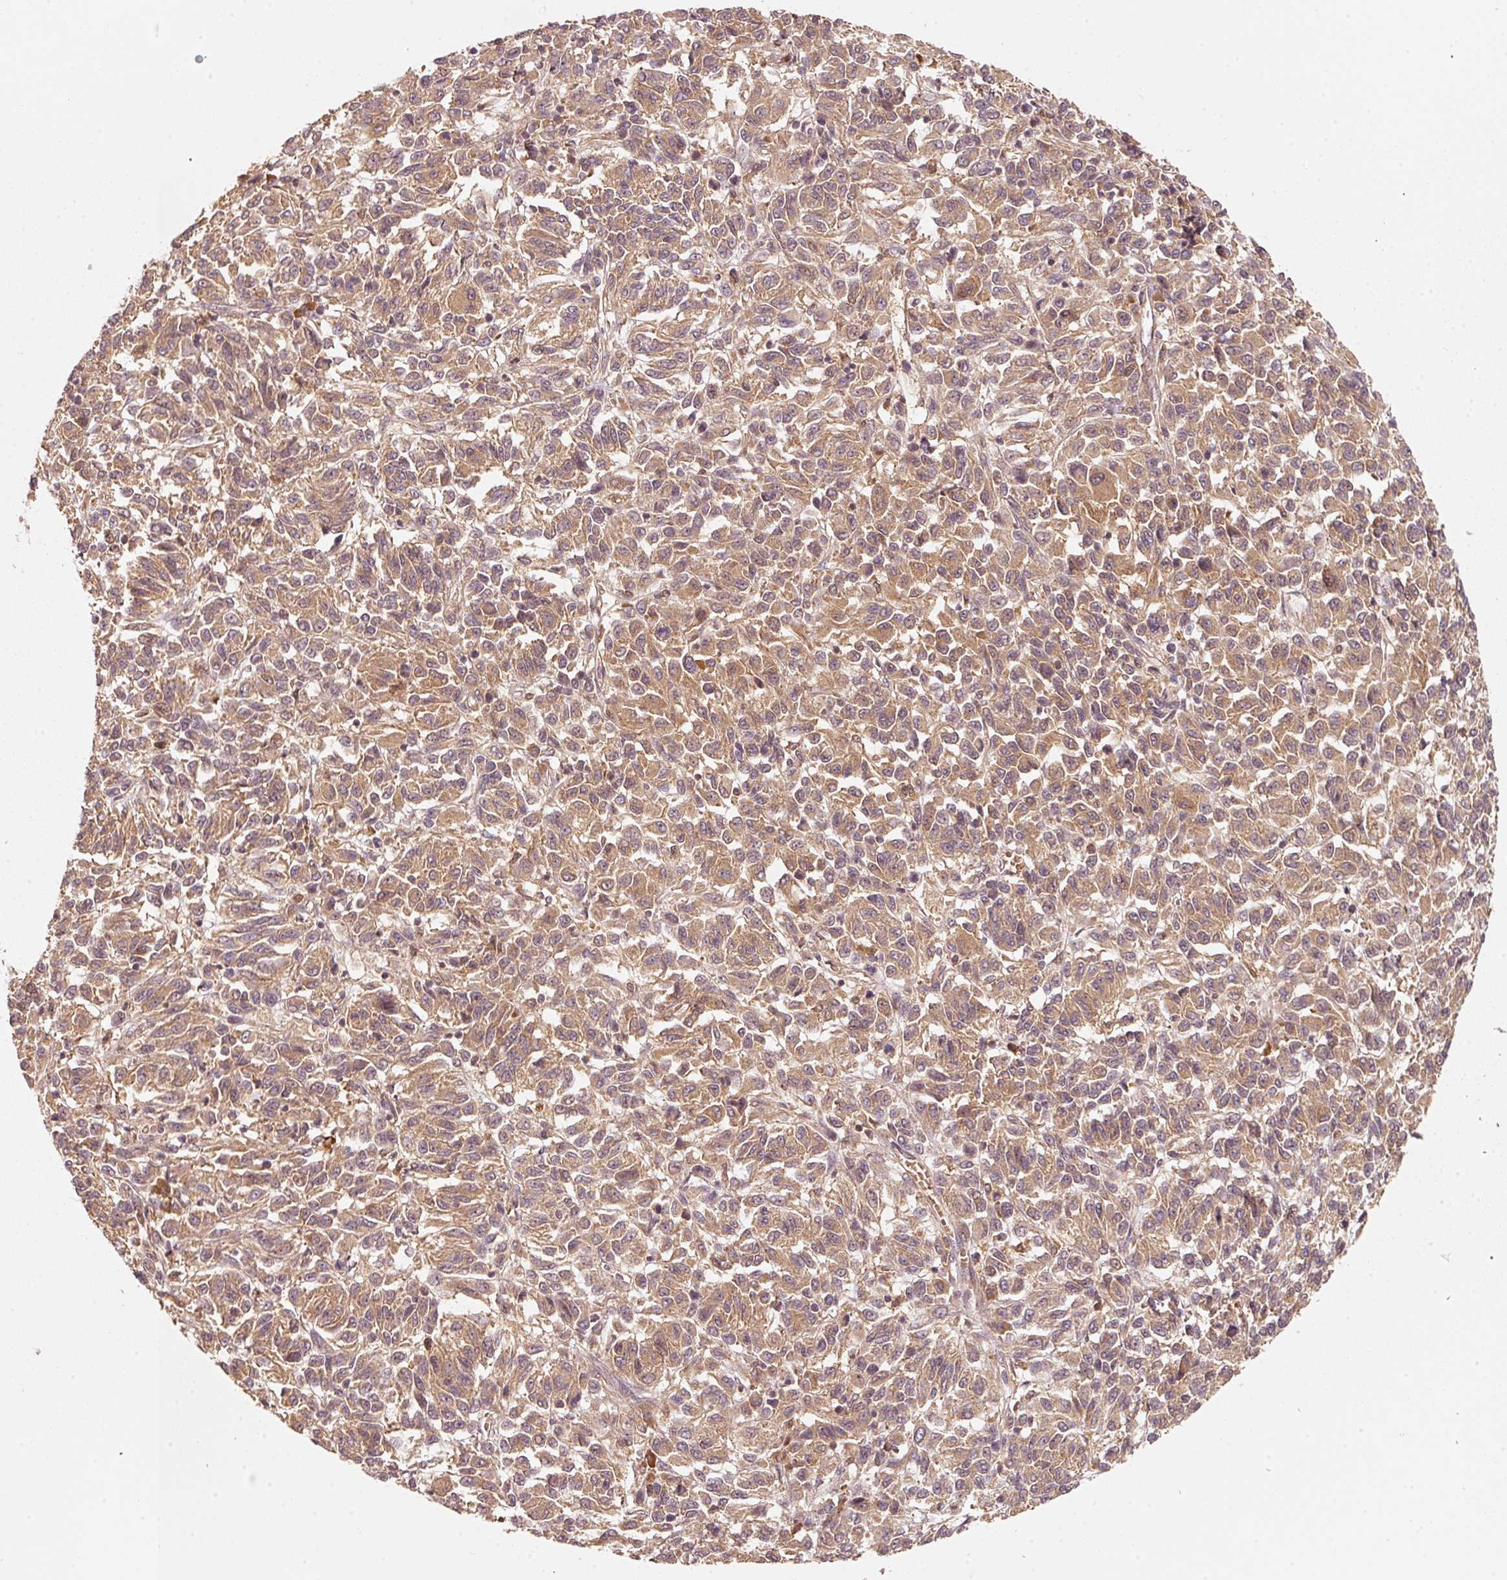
{"staining": {"intensity": "moderate", "quantity": ">75%", "location": "cytoplasmic/membranous"}, "tissue": "melanoma", "cell_type": "Tumor cells", "image_type": "cancer", "snomed": [{"axis": "morphology", "description": "Malignant melanoma, Metastatic site"}, {"axis": "topography", "description": "Lung"}], "caption": "Melanoma stained with a brown dye demonstrates moderate cytoplasmic/membranous positive positivity in approximately >75% of tumor cells.", "gene": "RRAS2", "patient": {"sex": "male", "age": 64}}